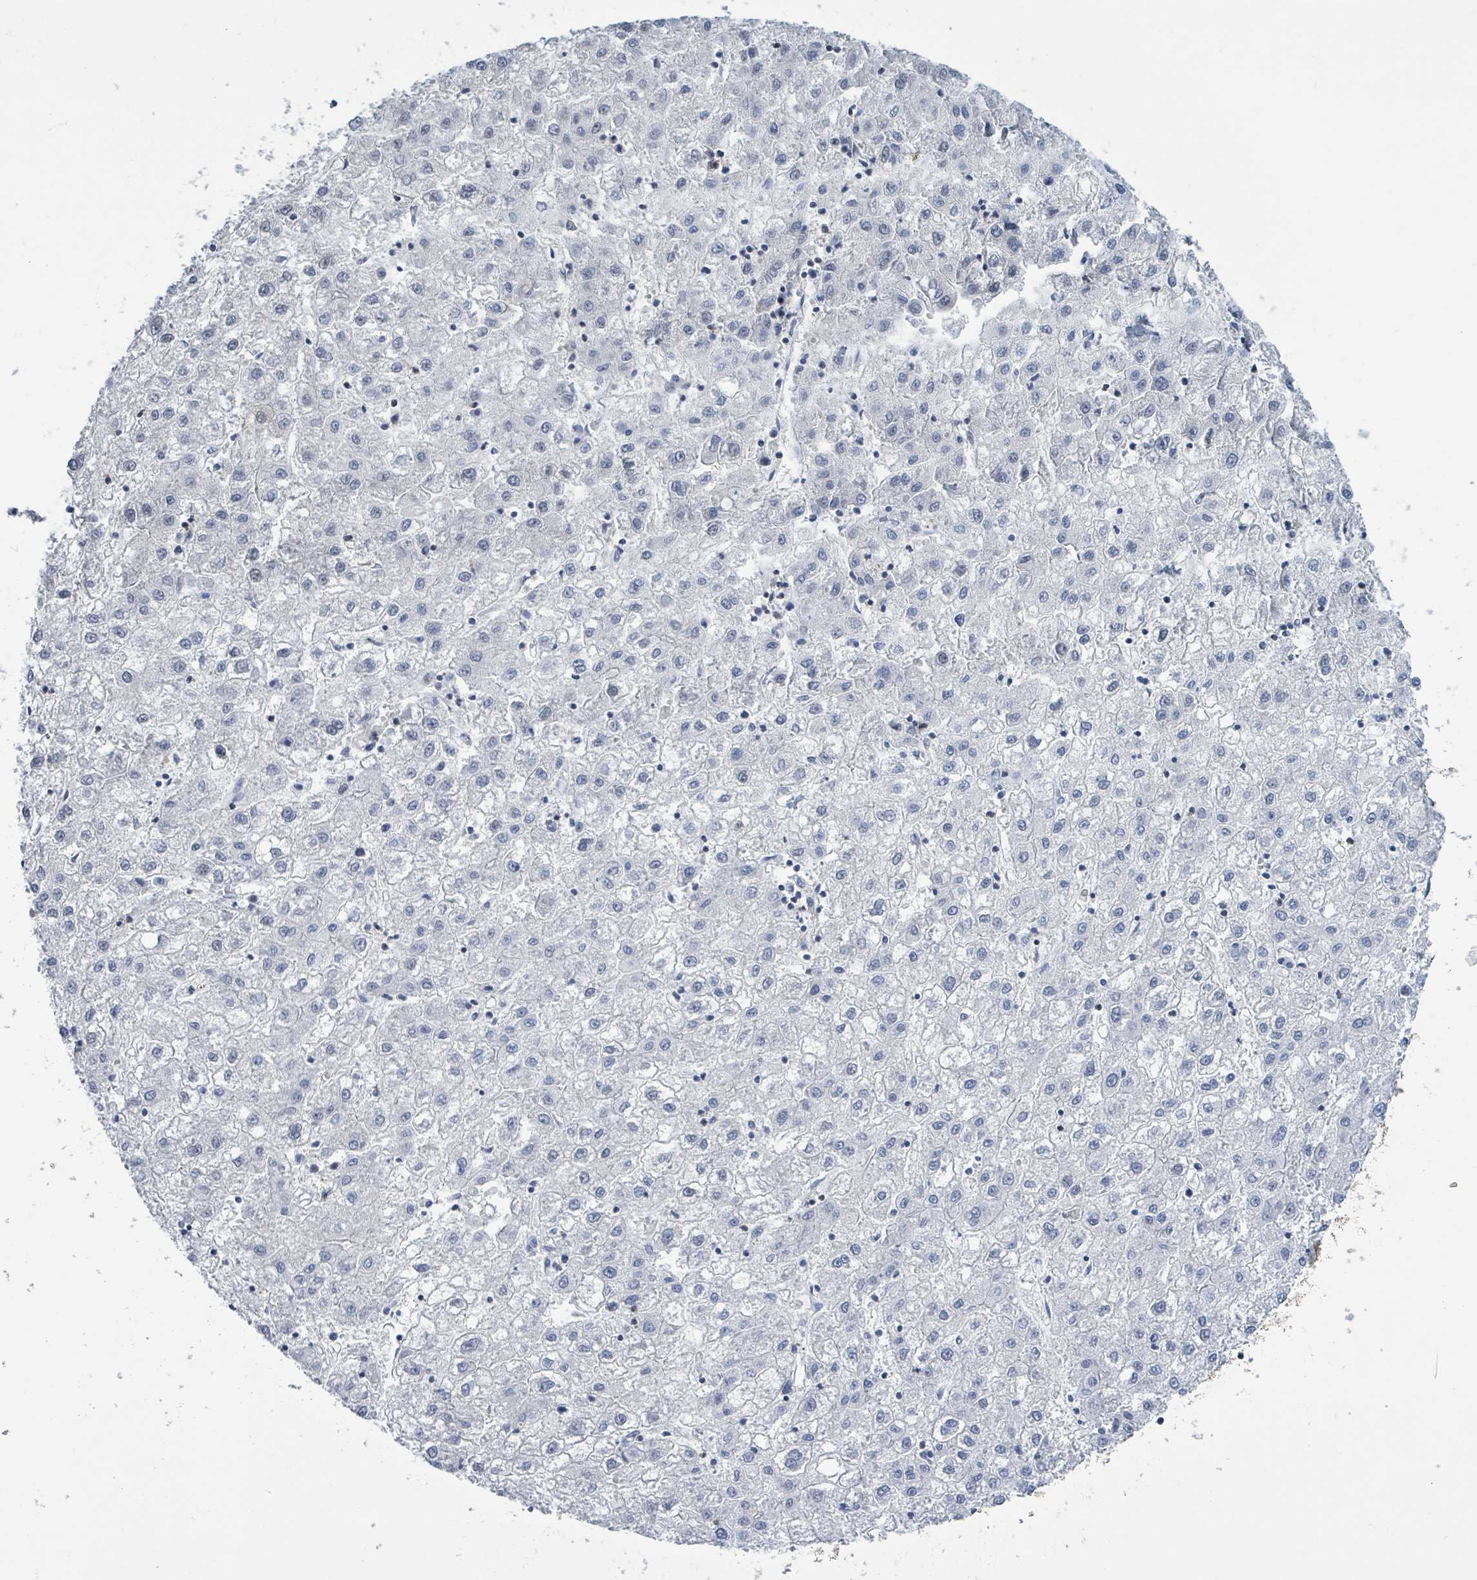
{"staining": {"intensity": "negative", "quantity": "none", "location": "none"}, "tissue": "liver cancer", "cell_type": "Tumor cells", "image_type": "cancer", "snomed": [{"axis": "morphology", "description": "Carcinoma, Hepatocellular, NOS"}, {"axis": "topography", "description": "Liver"}], "caption": "High power microscopy micrograph of an IHC photomicrograph of hepatocellular carcinoma (liver), revealing no significant expression in tumor cells. The staining is performed using DAB (3,3'-diaminobenzidine) brown chromogen with nuclei counter-stained in using hematoxylin.", "gene": "DGKZ", "patient": {"sex": "male", "age": 72}}